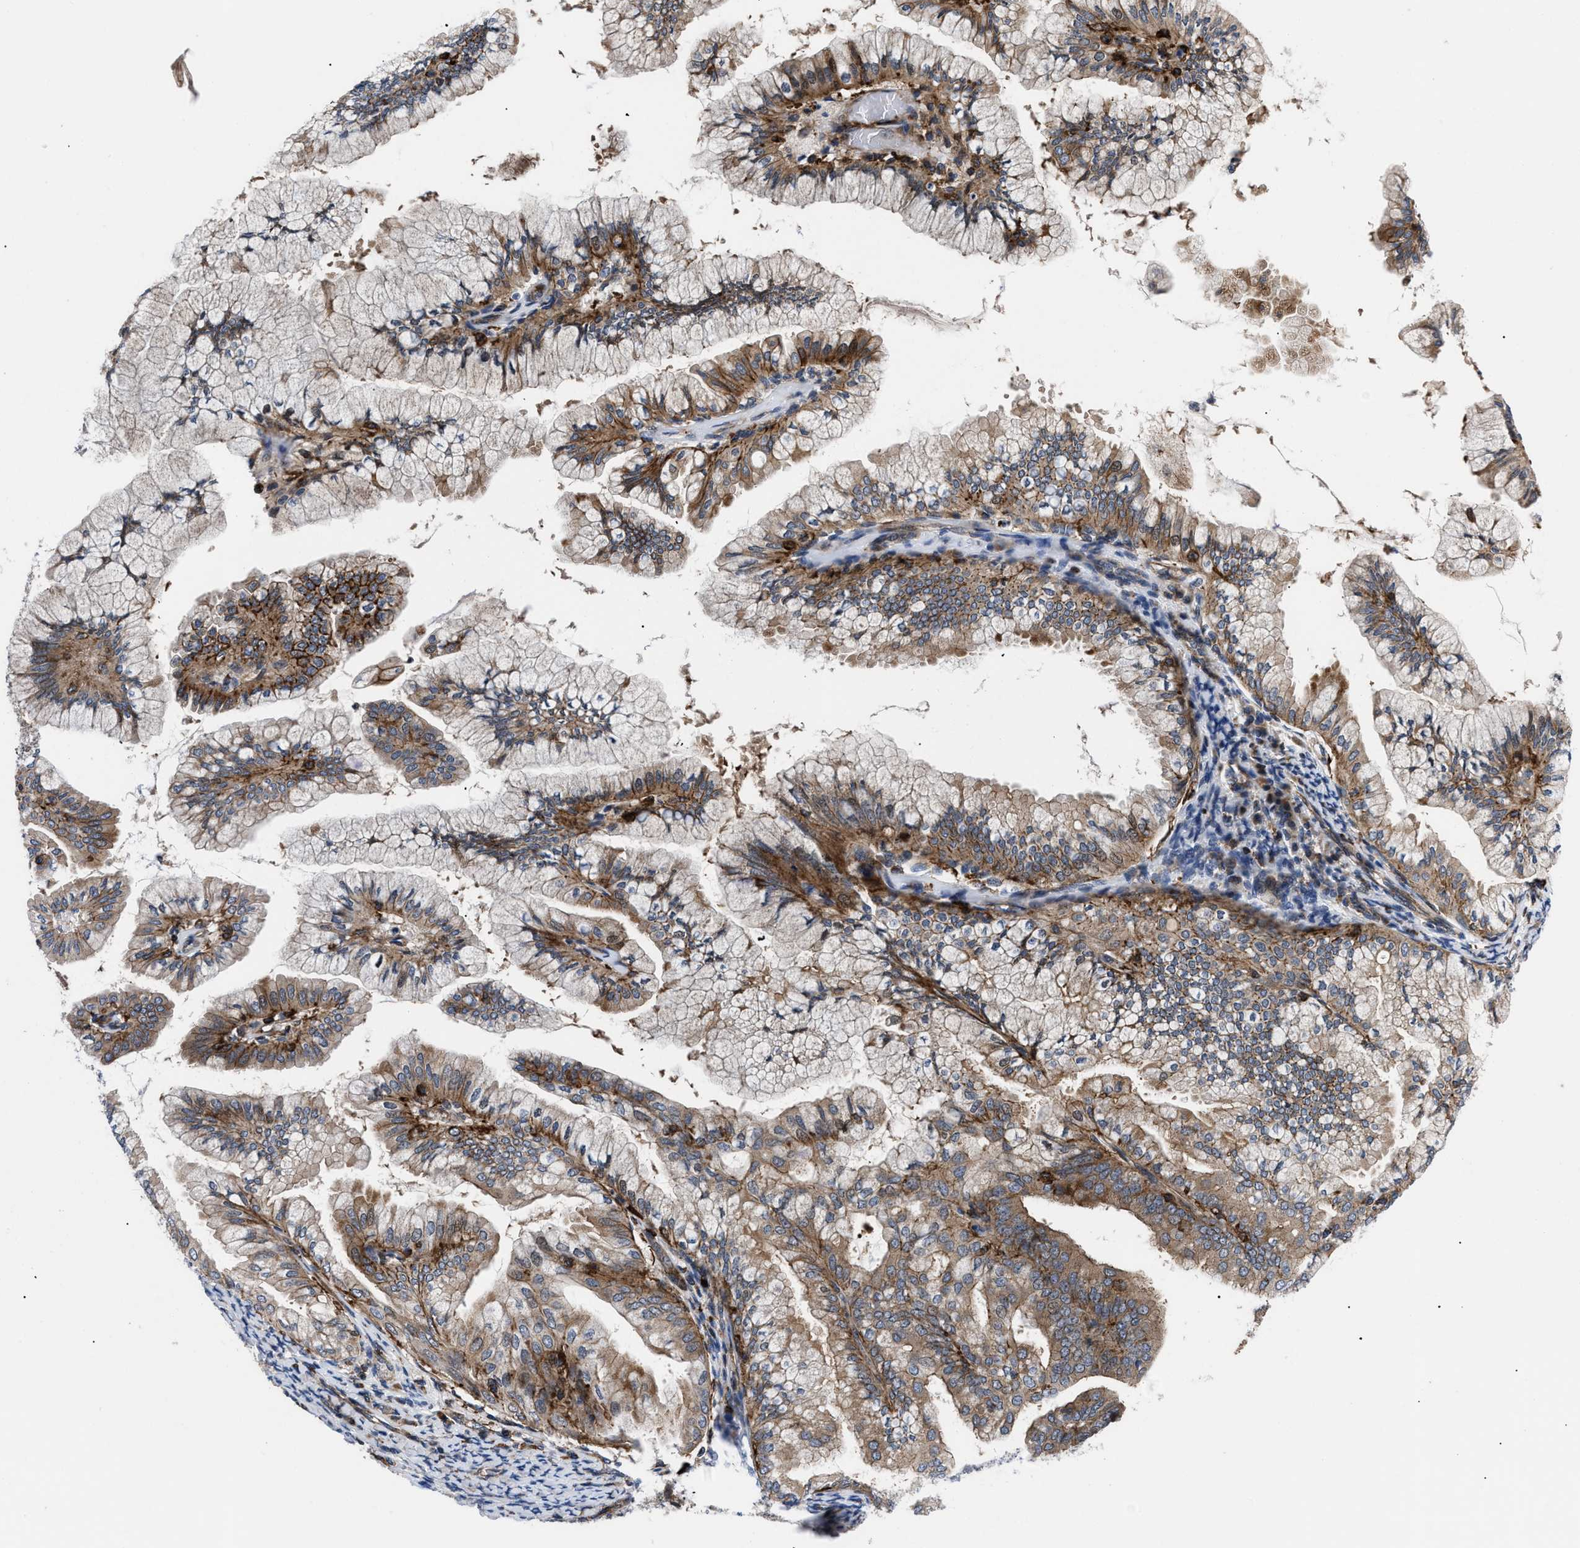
{"staining": {"intensity": "moderate", "quantity": ">75%", "location": "cytoplasmic/membranous"}, "tissue": "endometrial cancer", "cell_type": "Tumor cells", "image_type": "cancer", "snomed": [{"axis": "morphology", "description": "Adenocarcinoma, NOS"}, {"axis": "topography", "description": "Endometrium"}], "caption": "IHC staining of endometrial cancer, which reveals medium levels of moderate cytoplasmic/membranous positivity in approximately >75% of tumor cells indicating moderate cytoplasmic/membranous protein positivity. The staining was performed using DAB (brown) for protein detection and nuclei were counterstained in hematoxylin (blue).", "gene": "SPAST", "patient": {"sex": "female", "age": 63}}